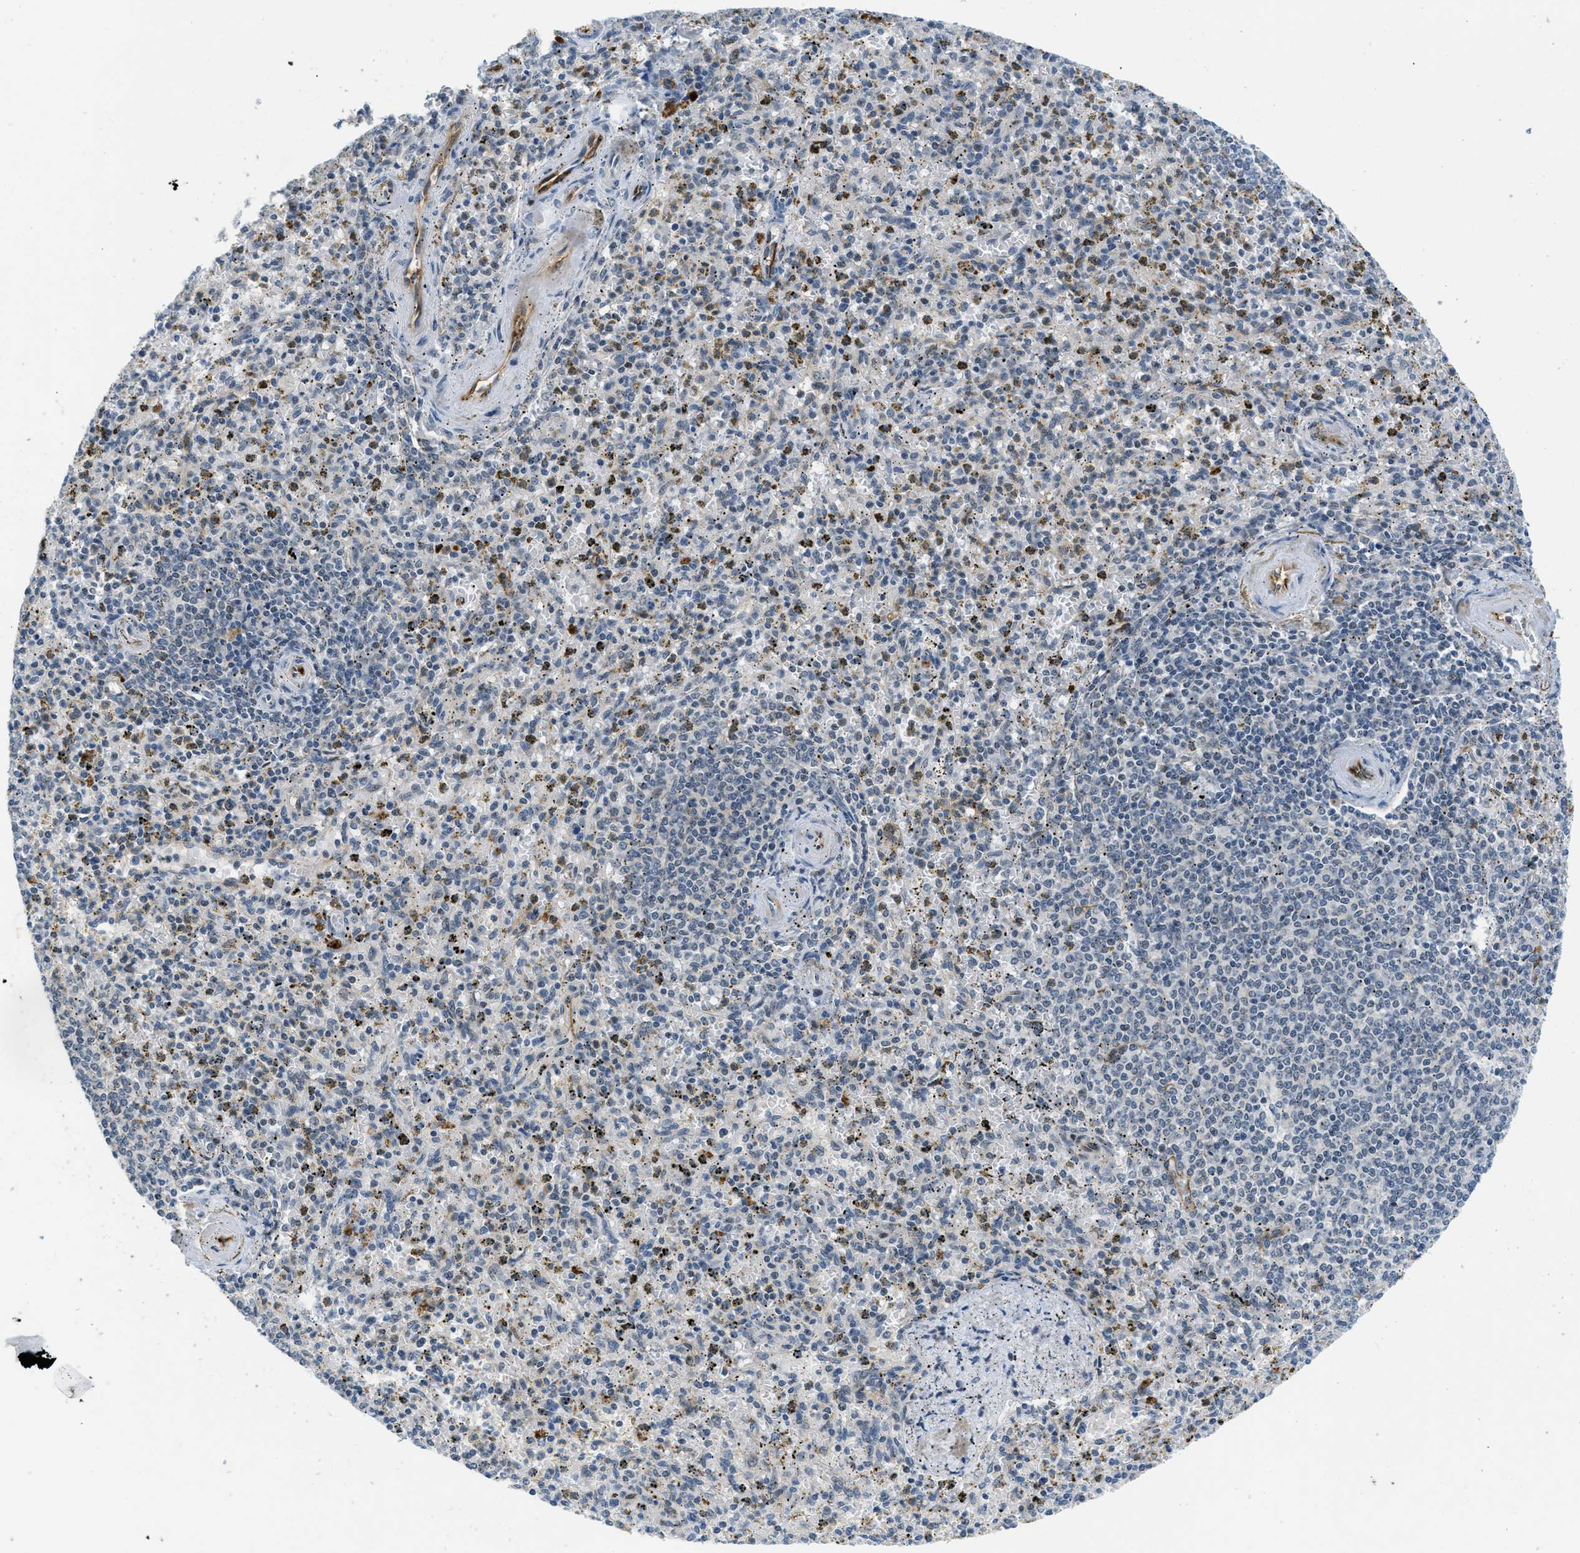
{"staining": {"intensity": "negative", "quantity": "none", "location": "none"}, "tissue": "spleen", "cell_type": "Cells in red pulp", "image_type": "normal", "snomed": [{"axis": "morphology", "description": "Normal tissue, NOS"}, {"axis": "topography", "description": "Spleen"}], "caption": "High power microscopy photomicrograph of an IHC photomicrograph of normal spleen, revealing no significant staining in cells in red pulp.", "gene": "SLCO2A1", "patient": {"sex": "male", "age": 72}}